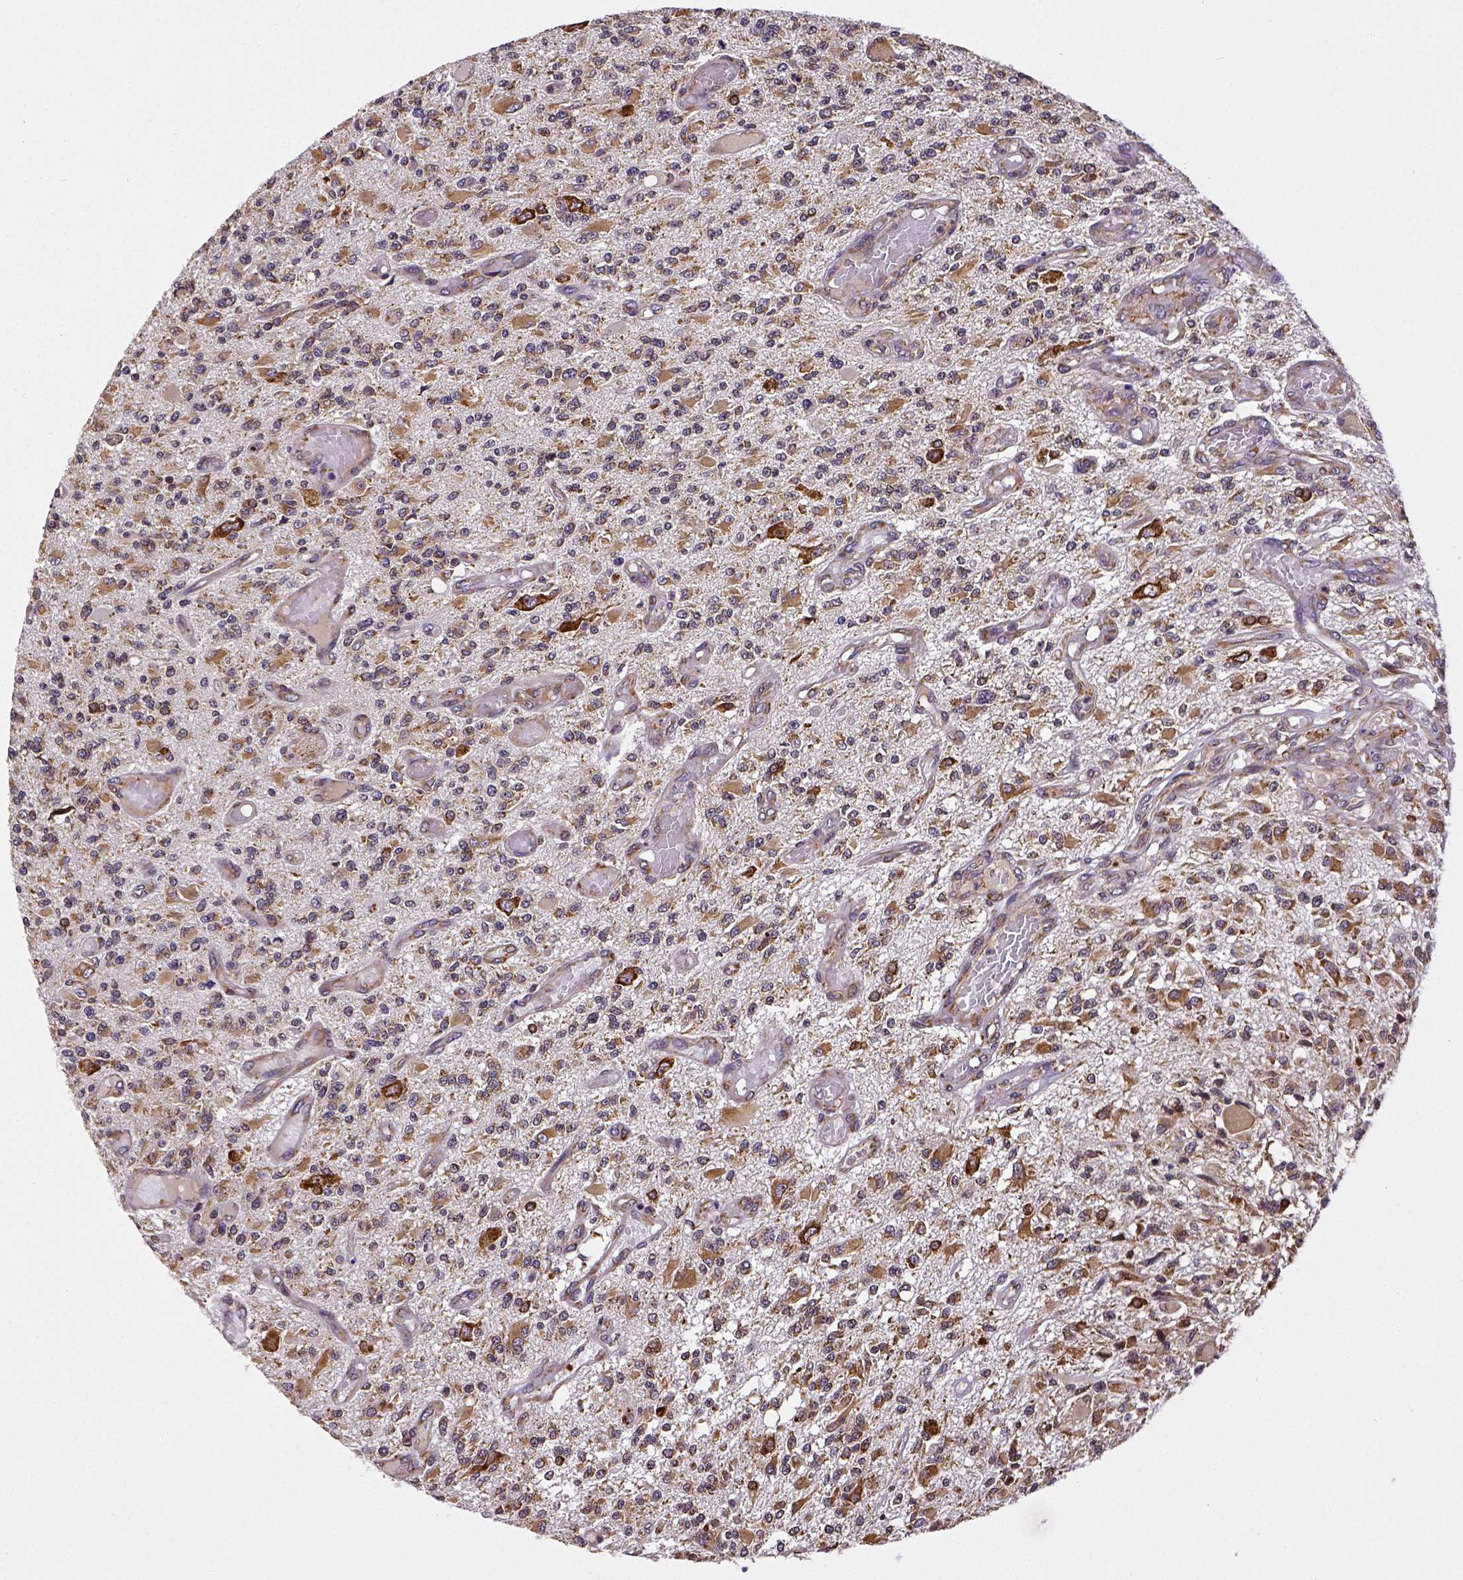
{"staining": {"intensity": "moderate", "quantity": "25%-75%", "location": "cytoplasmic/membranous"}, "tissue": "glioma", "cell_type": "Tumor cells", "image_type": "cancer", "snomed": [{"axis": "morphology", "description": "Glioma, malignant, High grade"}, {"axis": "topography", "description": "Brain"}], "caption": "Glioma stained for a protein (brown) reveals moderate cytoplasmic/membranous positive expression in about 25%-75% of tumor cells.", "gene": "MTDH", "patient": {"sex": "female", "age": 63}}